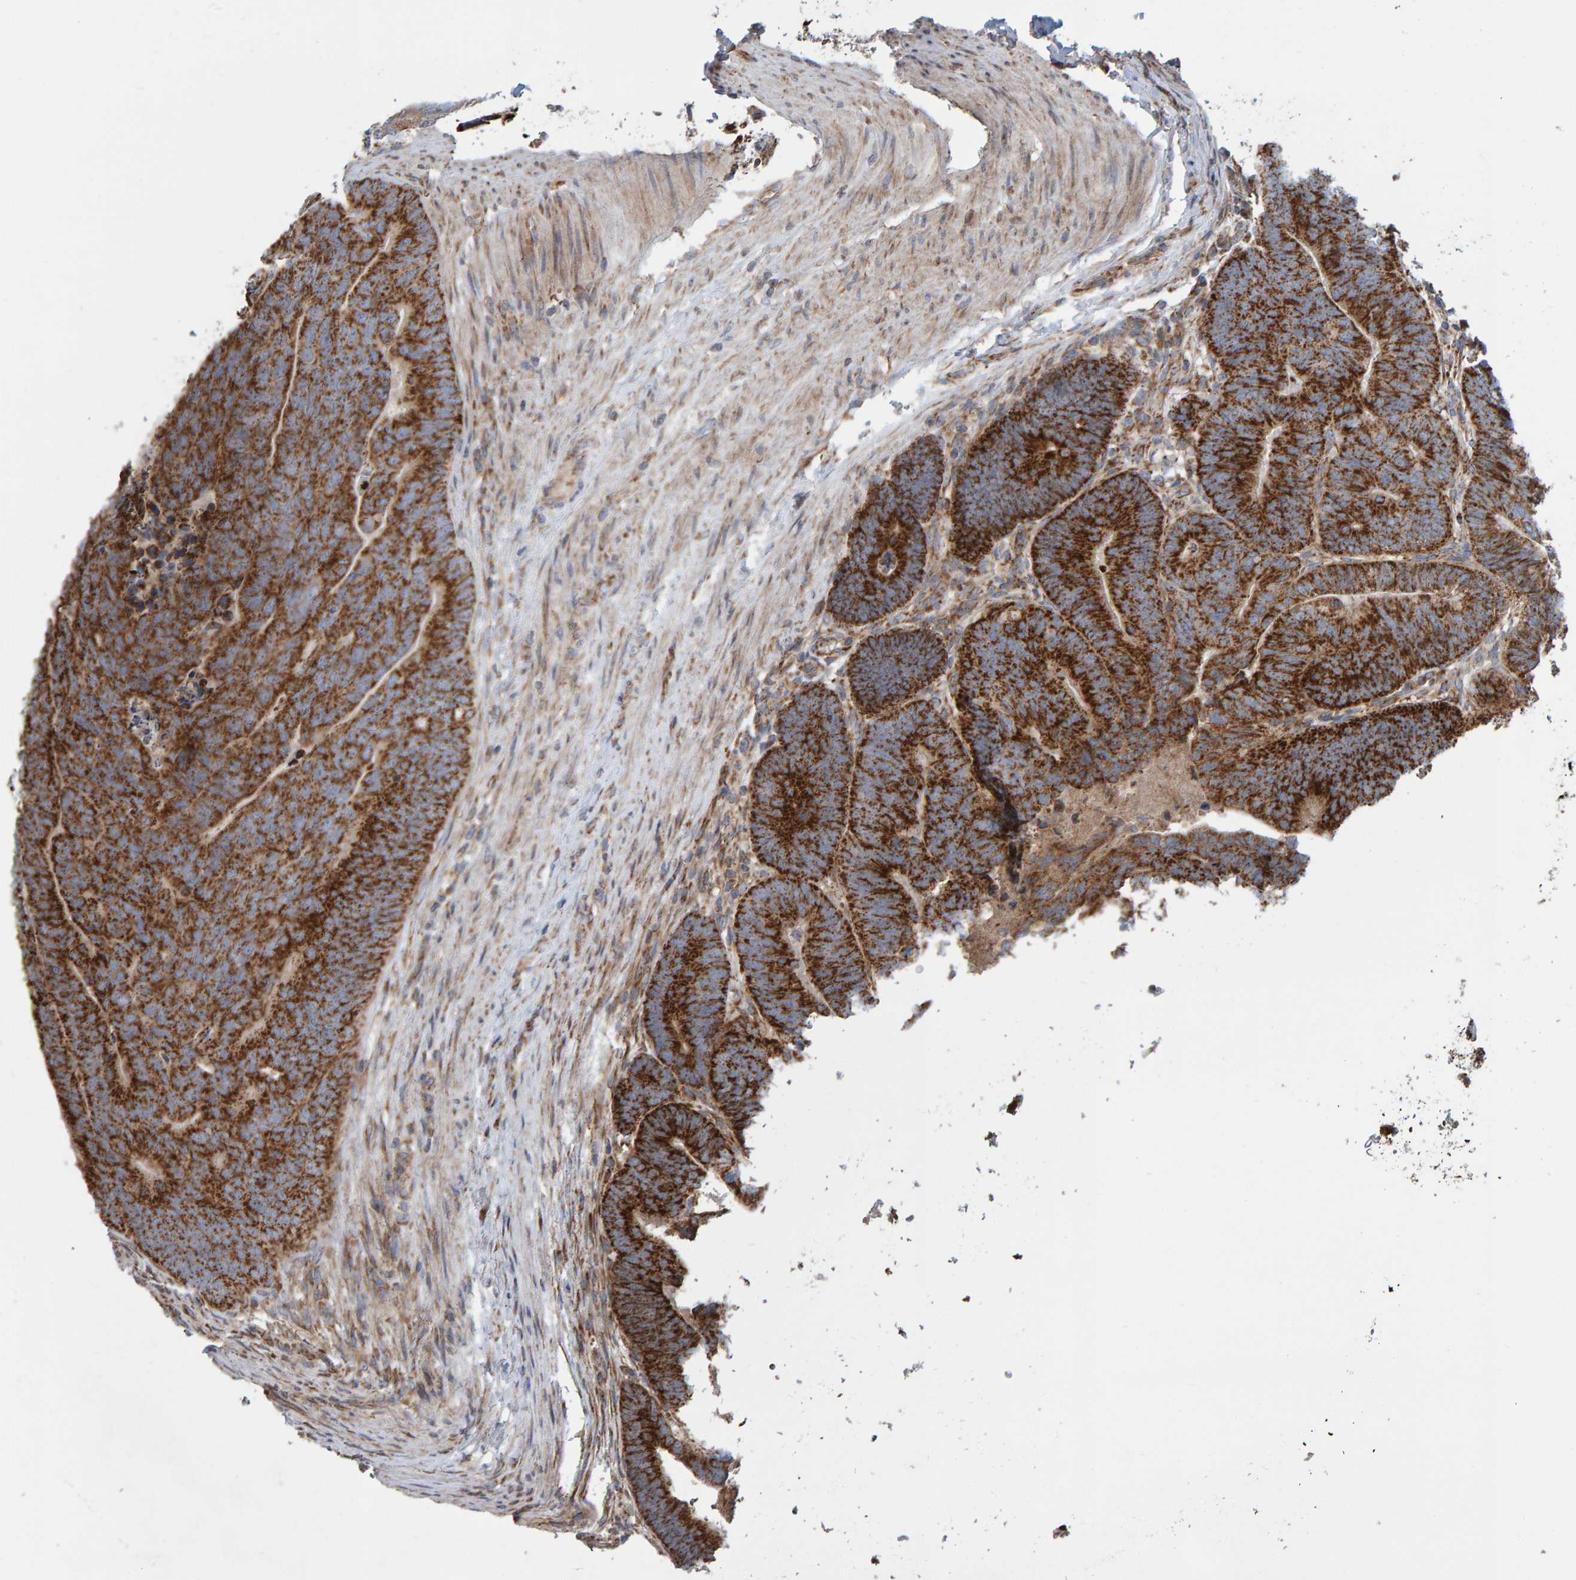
{"staining": {"intensity": "strong", "quantity": ">75%", "location": "cytoplasmic/membranous"}, "tissue": "colorectal cancer", "cell_type": "Tumor cells", "image_type": "cancer", "snomed": [{"axis": "morphology", "description": "Adenocarcinoma, NOS"}, {"axis": "topography", "description": "Colon"}], "caption": "Immunohistochemical staining of adenocarcinoma (colorectal) exhibits strong cytoplasmic/membranous protein expression in about >75% of tumor cells. Nuclei are stained in blue.", "gene": "MRPL45", "patient": {"sex": "female", "age": 67}}